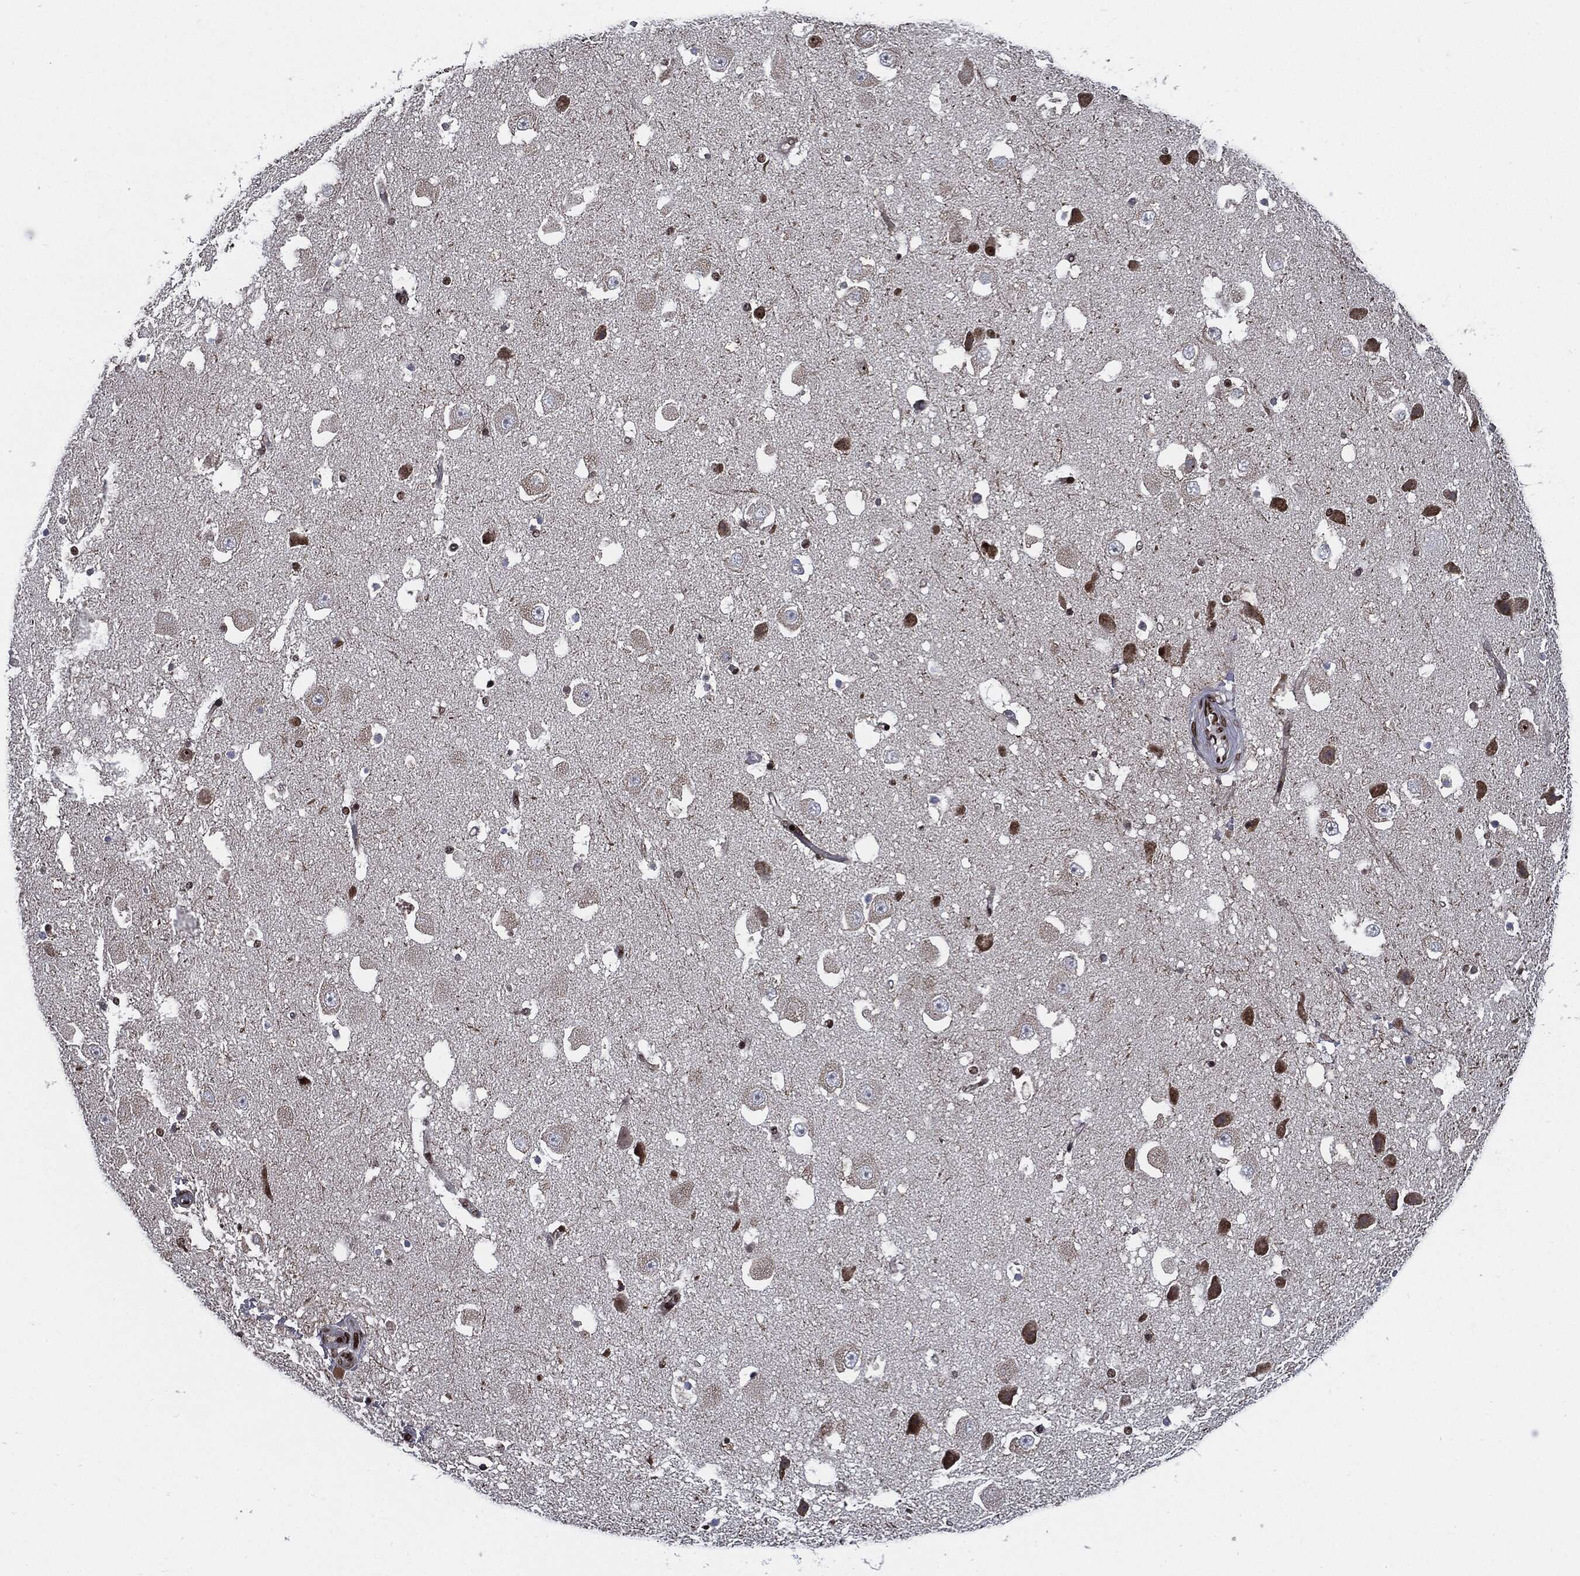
{"staining": {"intensity": "moderate", "quantity": "25%-75%", "location": "nuclear"}, "tissue": "hippocampus", "cell_type": "Glial cells", "image_type": "normal", "snomed": [{"axis": "morphology", "description": "Normal tissue, NOS"}, {"axis": "topography", "description": "Hippocampus"}], "caption": "Brown immunohistochemical staining in unremarkable hippocampus displays moderate nuclear positivity in approximately 25%-75% of glial cells. The staining is performed using DAB (3,3'-diaminobenzidine) brown chromogen to label protein expression. The nuclei are counter-stained blue using hematoxylin.", "gene": "ZFP91", "patient": {"sex": "male", "age": 51}}